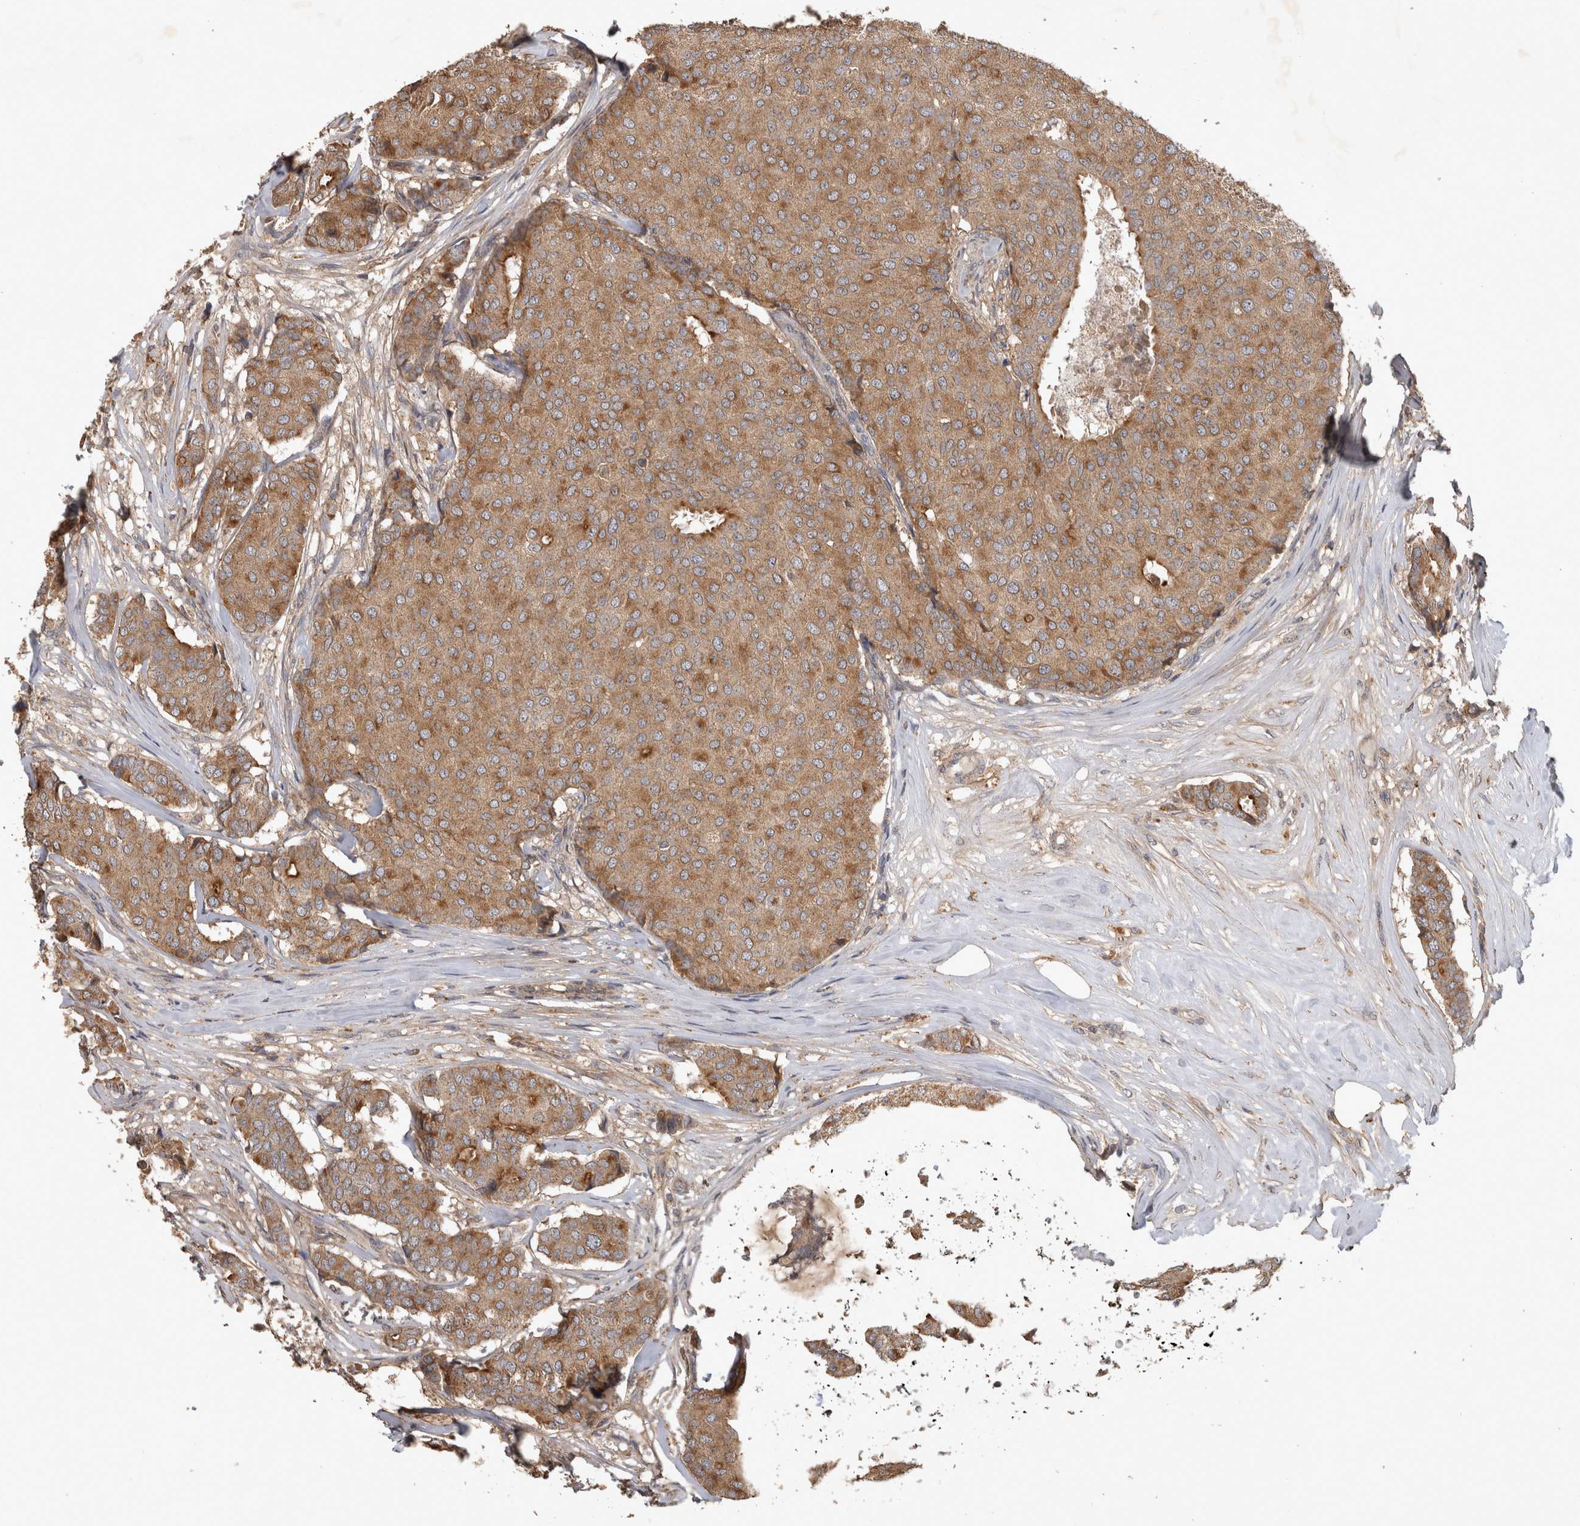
{"staining": {"intensity": "moderate", "quantity": ">75%", "location": "cytoplasmic/membranous"}, "tissue": "breast cancer", "cell_type": "Tumor cells", "image_type": "cancer", "snomed": [{"axis": "morphology", "description": "Duct carcinoma"}, {"axis": "topography", "description": "Breast"}], "caption": "Immunohistochemical staining of human infiltrating ductal carcinoma (breast) demonstrates moderate cytoplasmic/membranous protein expression in about >75% of tumor cells.", "gene": "TRMT61B", "patient": {"sex": "female", "age": 75}}